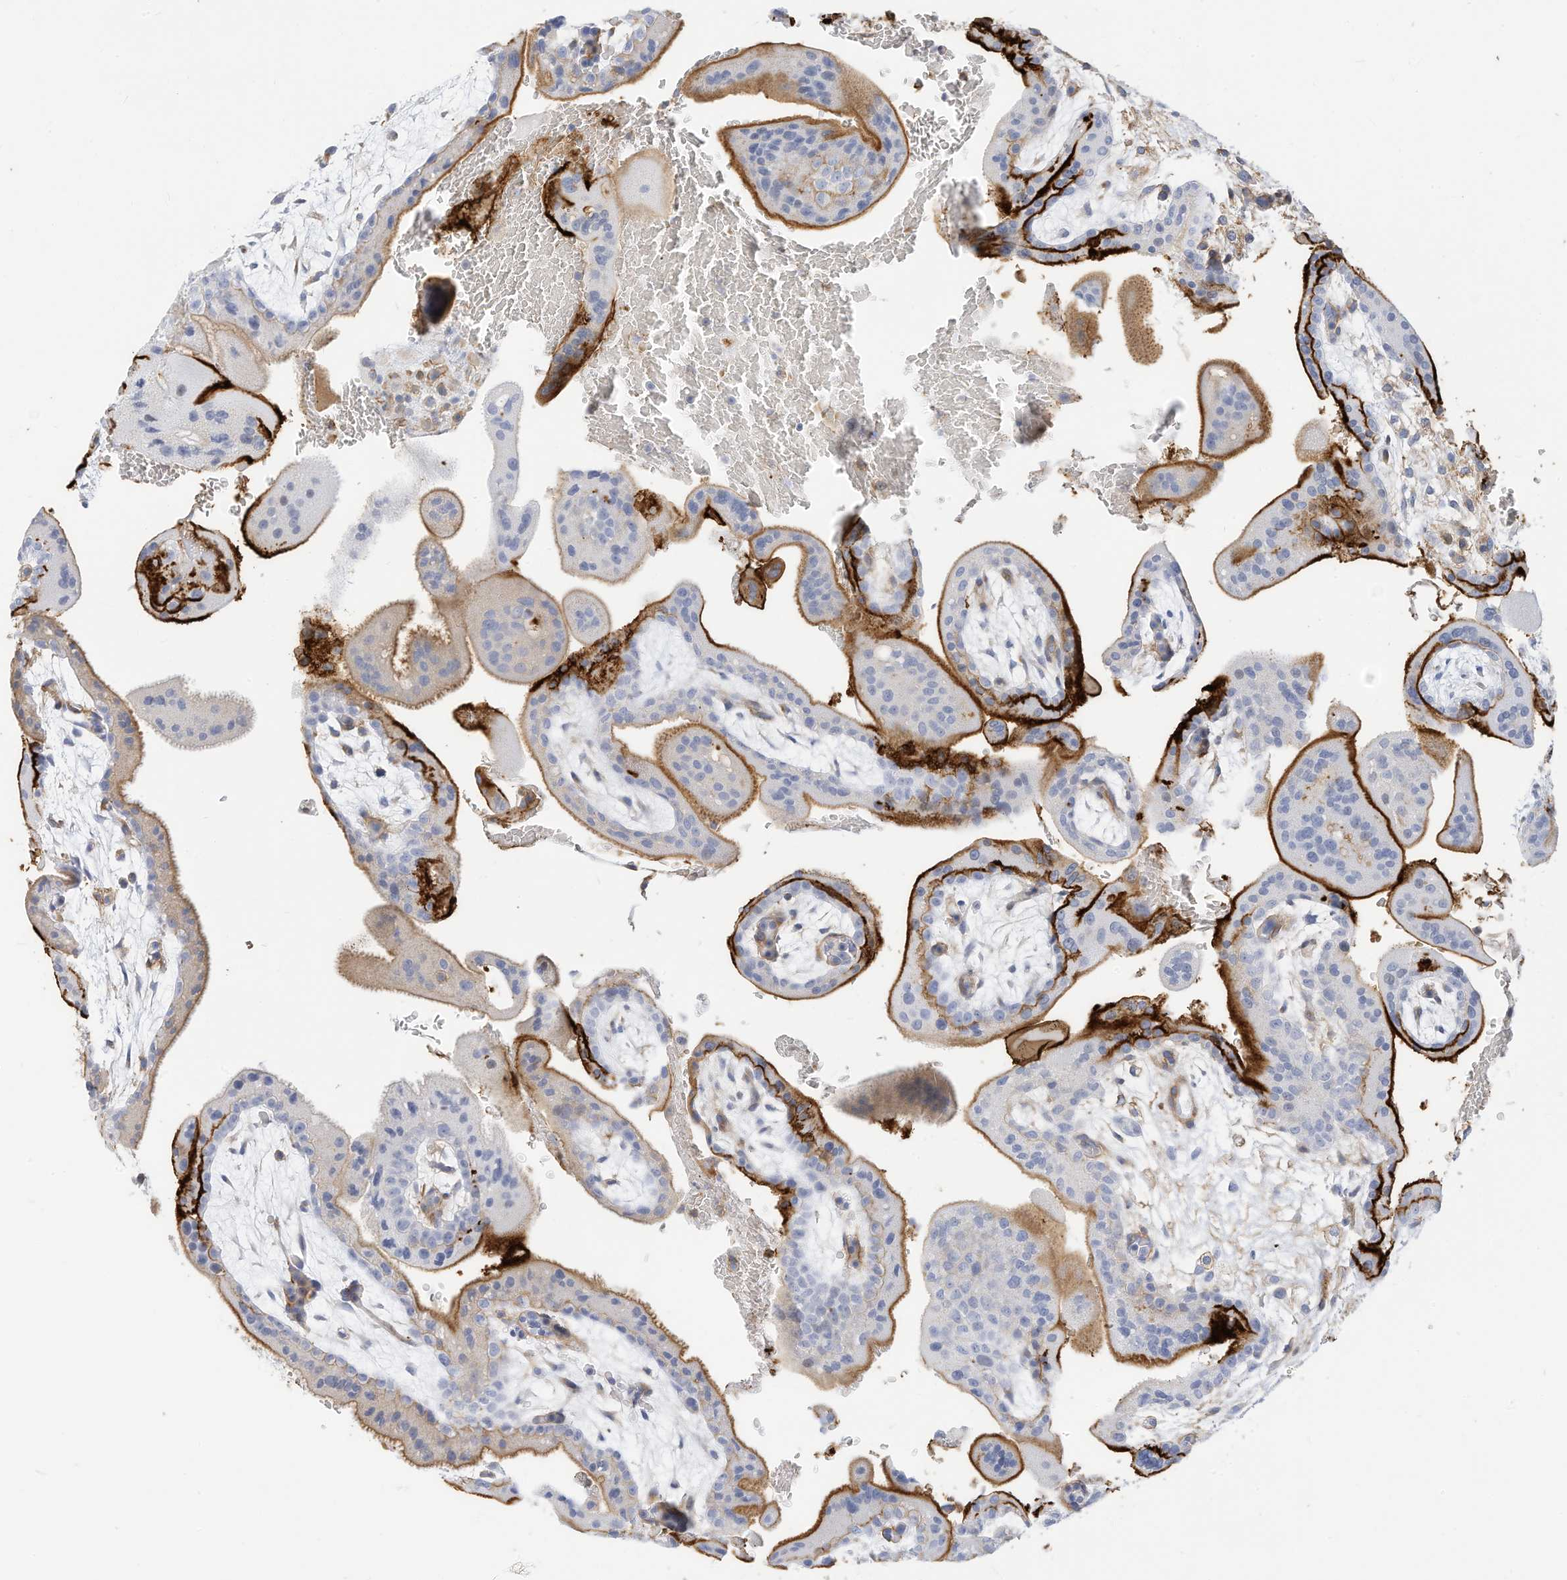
{"staining": {"intensity": "weak", "quantity": "<25%", "location": "cytoplasmic/membranous"}, "tissue": "placenta", "cell_type": "Decidual cells", "image_type": "normal", "snomed": [{"axis": "morphology", "description": "Normal tissue, NOS"}, {"axis": "topography", "description": "Placenta"}], "caption": "Placenta stained for a protein using IHC reveals no staining decidual cells.", "gene": "TXNDC9", "patient": {"sex": "female", "age": 35}}